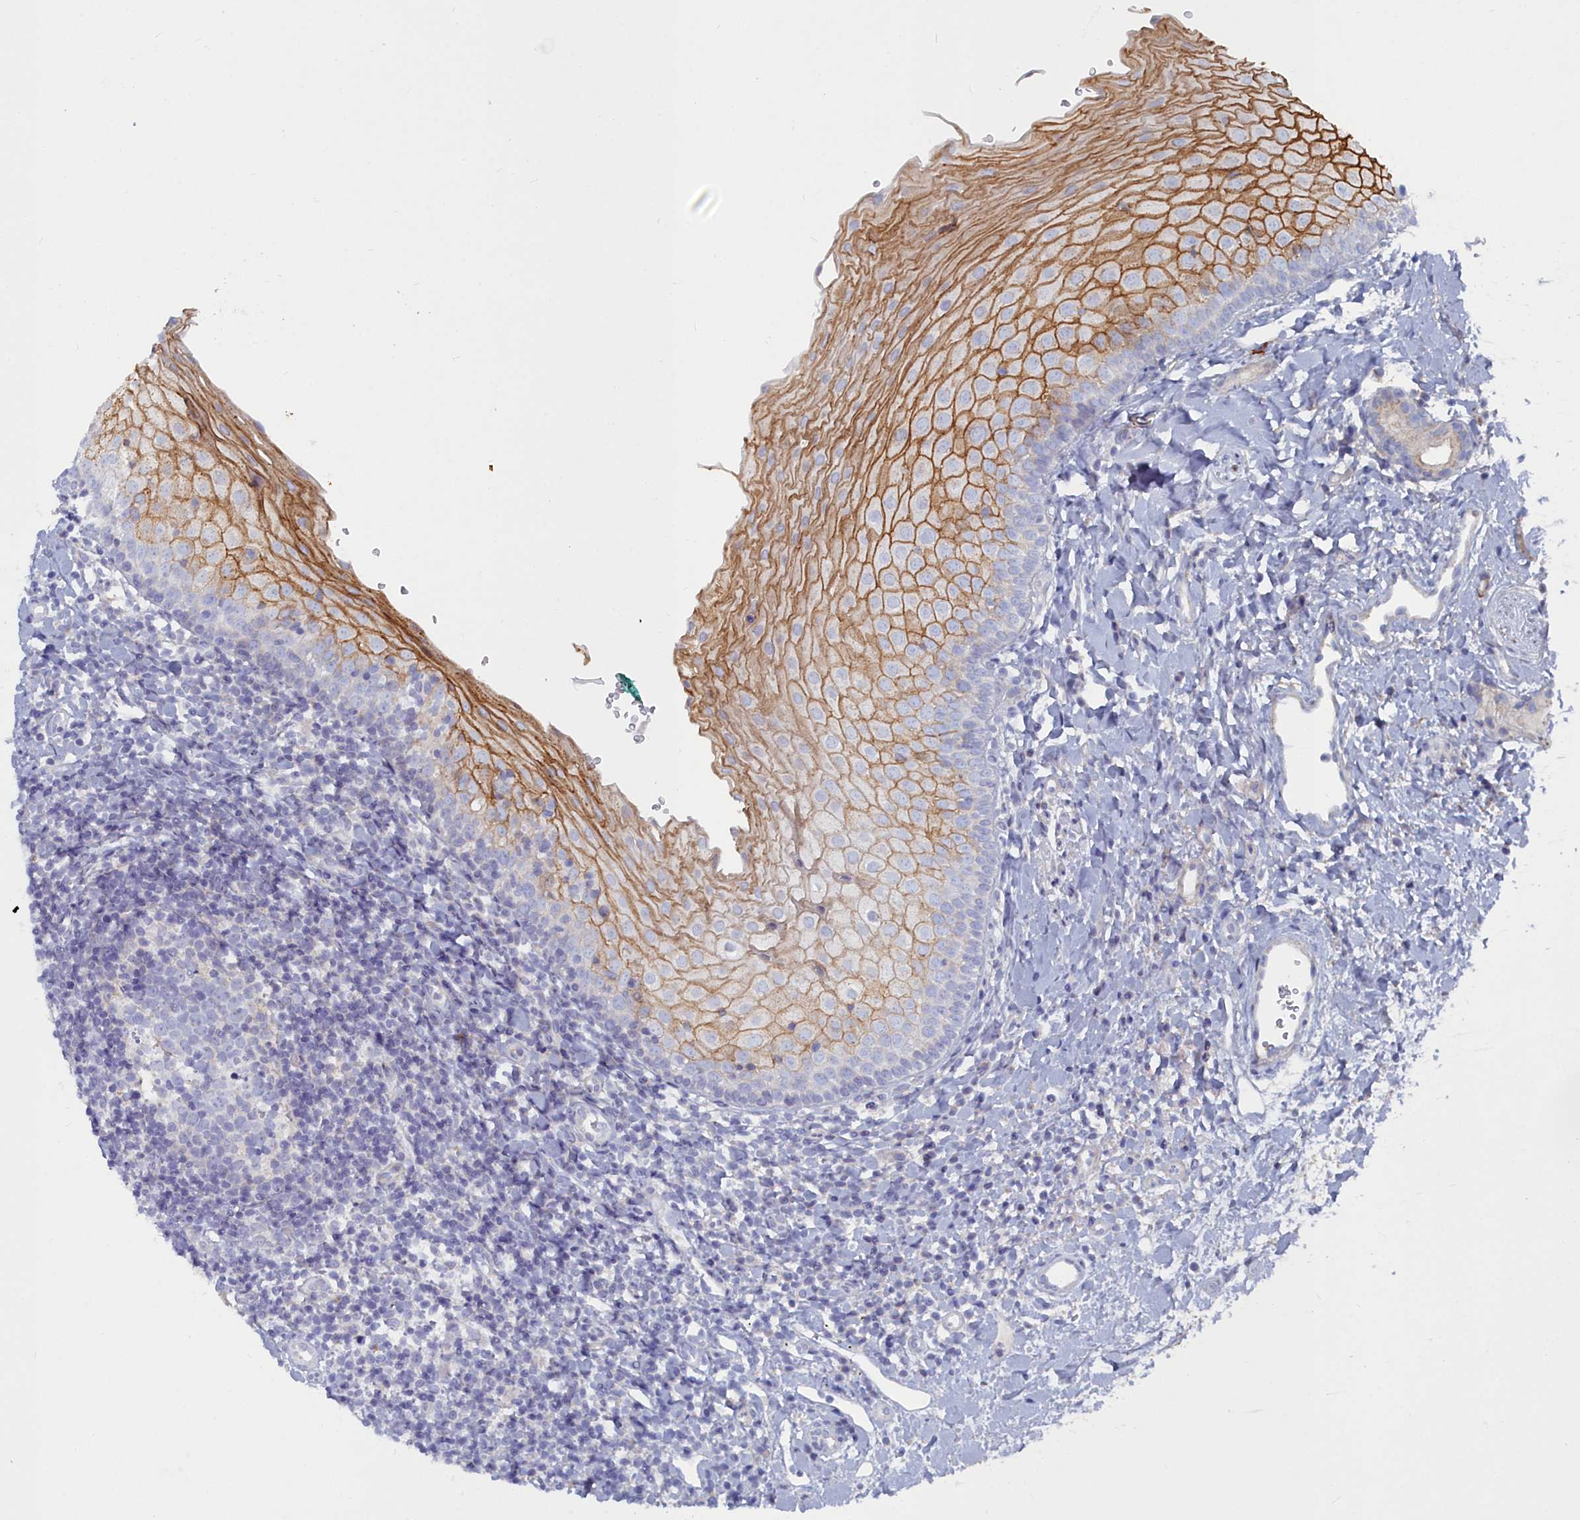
{"staining": {"intensity": "moderate", "quantity": "<25%", "location": "cytoplasmic/membranous"}, "tissue": "oral mucosa", "cell_type": "Squamous epithelial cells", "image_type": "normal", "snomed": [{"axis": "morphology", "description": "Normal tissue, NOS"}, {"axis": "topography", "description": "Oral tissue"}], "caption": "This photomicrograph displays benign oral mucosa stained with immunohistochemistry (IHC) to label a protein in brown. The cytoplasmic/membranous of squamous epithelial cells show moderate positivity for the protein. Nuclei are counter-stained blue.", "gene": "SHISAL2A", "patient": {"sex": "male", "age": 46}}